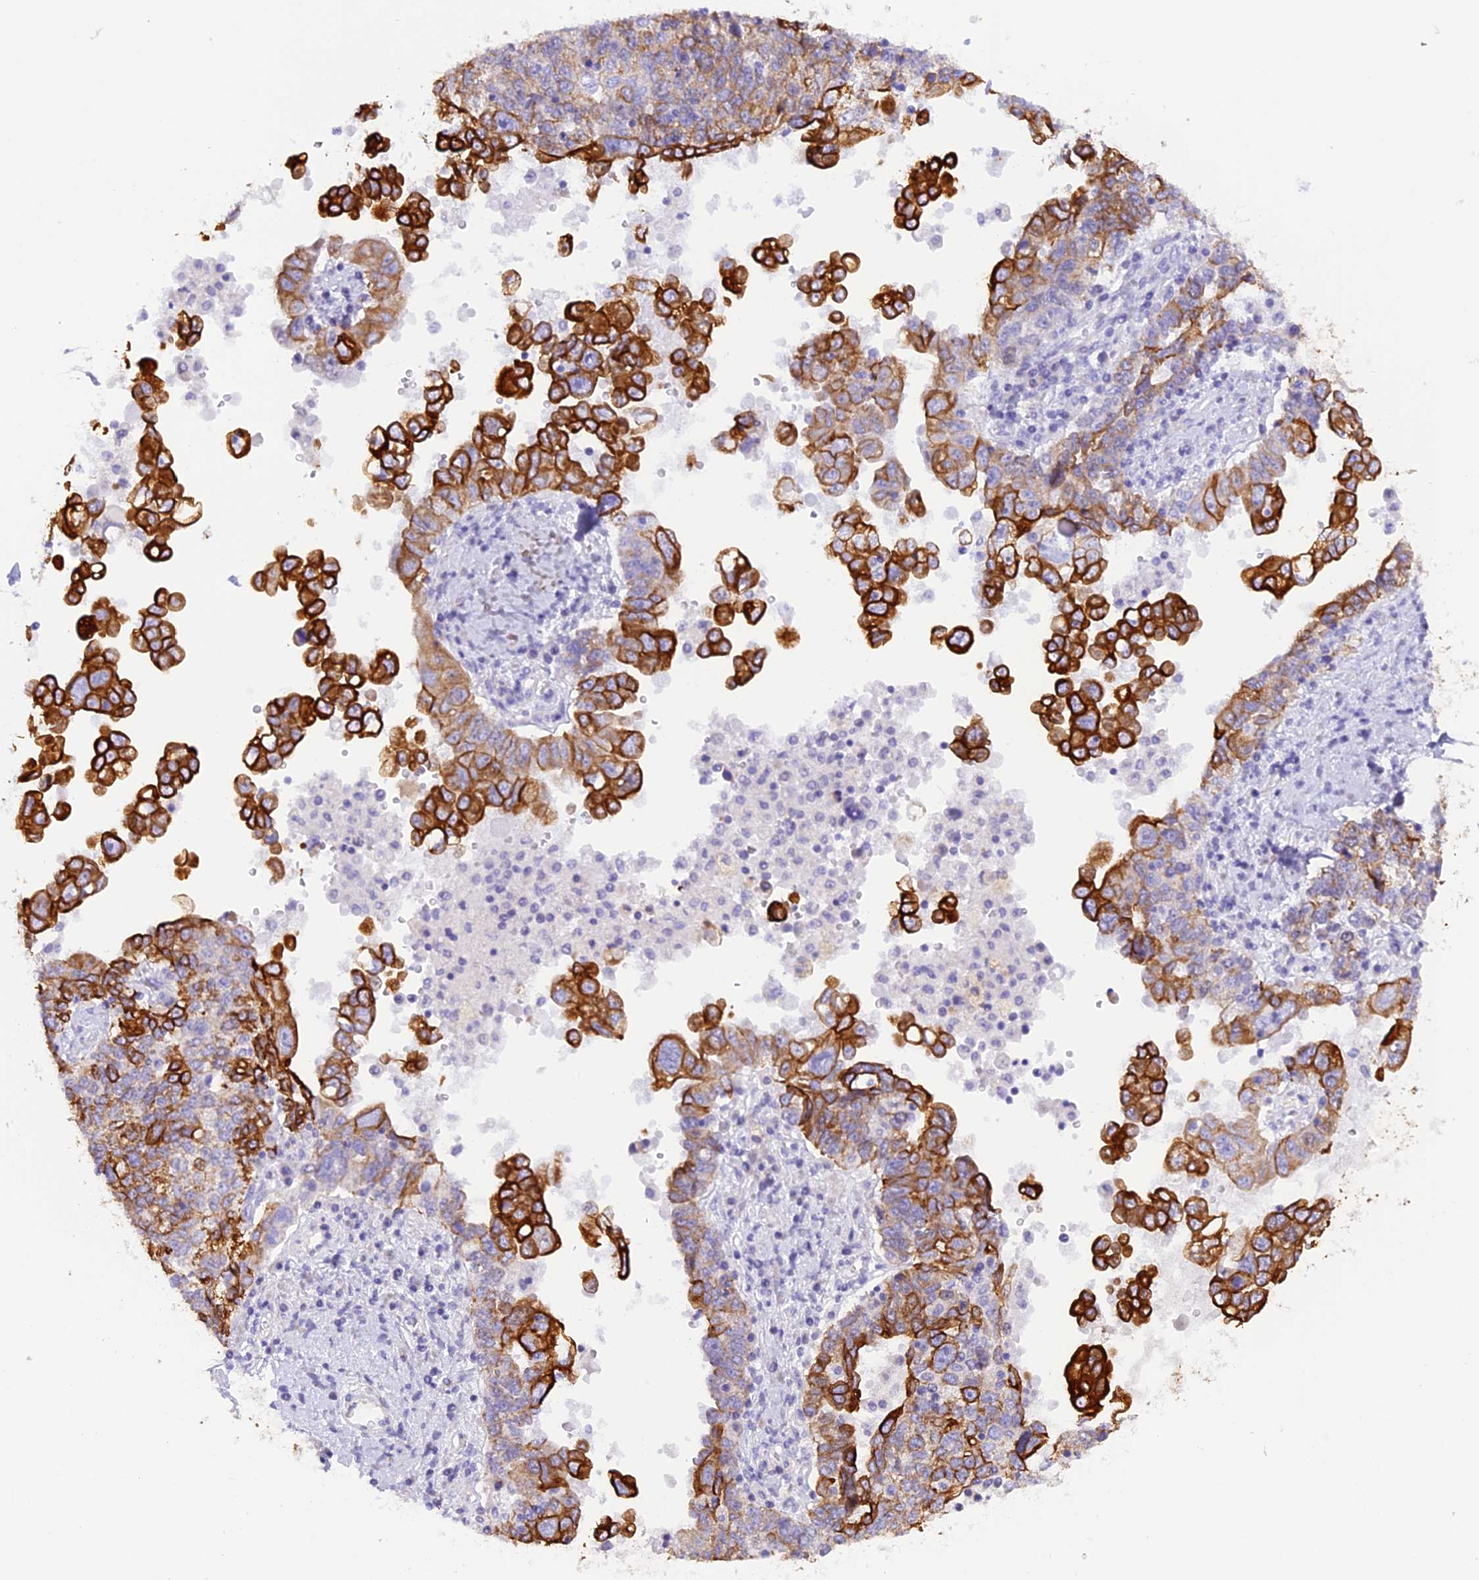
{"staining": {"intensity": "strong", "quantity": ">75%", "location": "cytoplasmic/membranous"}, "tissue": "ovarian cancer", "cell_type": "Tumor cells", "image_type": "cancer", "snomed": [{"axis": "morphology", "description": "Carcinoma, endometroid"}, {"axis": "topography", "description": "Ovary"}], "caption": "Ovarian cancer stained with a brown dye demonstrates strong cytoplasmic/membranous positive positivity in approximately >75% of tumor cells.", "gene": "PKIA", "patient": {"sex": "female", "age": 62}}